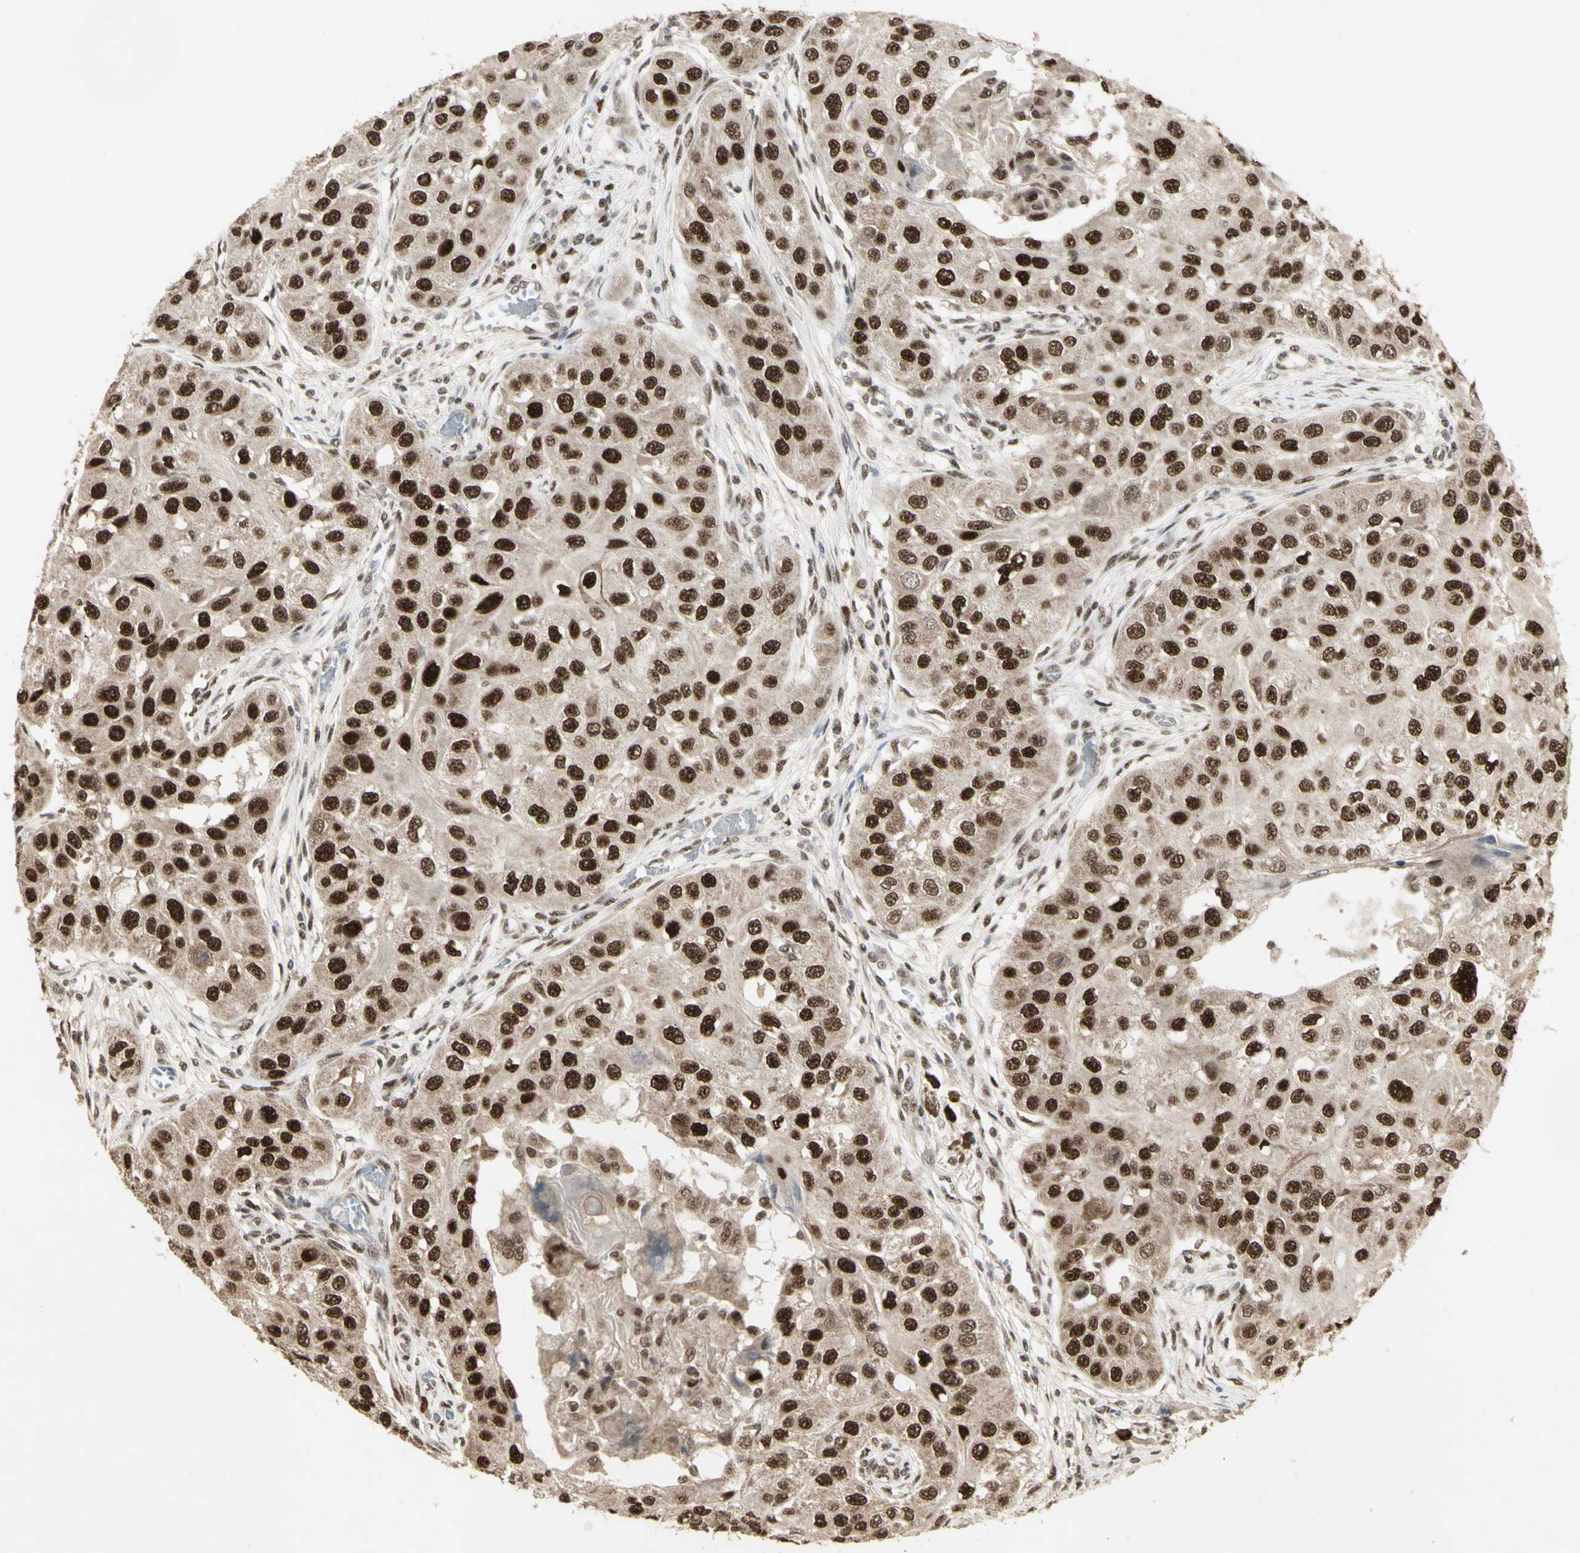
{"staining": {"intensity": "strong", "quantity": ">75%", "location": "cytoplasmic/membranous,nuclear"}, "tissue": "head and neck cancer", "cell_type": "Tumor cells", "image_type": "cancer", "snomed": [{"axis": "morphology", "description": "Normal tissue, NOS"}, {"axis": "morphology", "description": "Squamous cell carcinoma, NOS"}, {"axis": "topography", "description": "Skeletal muscle"}, {"axis": "topography", "description": "Head-Neck"}], "caption": "The immunohistochemical stain highlights strong cytoplasmic/membranous and nuclear staining in tumor cells of squamous cell carcinoma (head and neck) tissue. The staining is performed using DAB (3,3'-diaminobenzidine) brown chromogen to label protein expression. The nuclei are counter-stained blue using hematoxylin.", "gene": "CCNT1", "patient": {"sex": "male", "age": 51}}